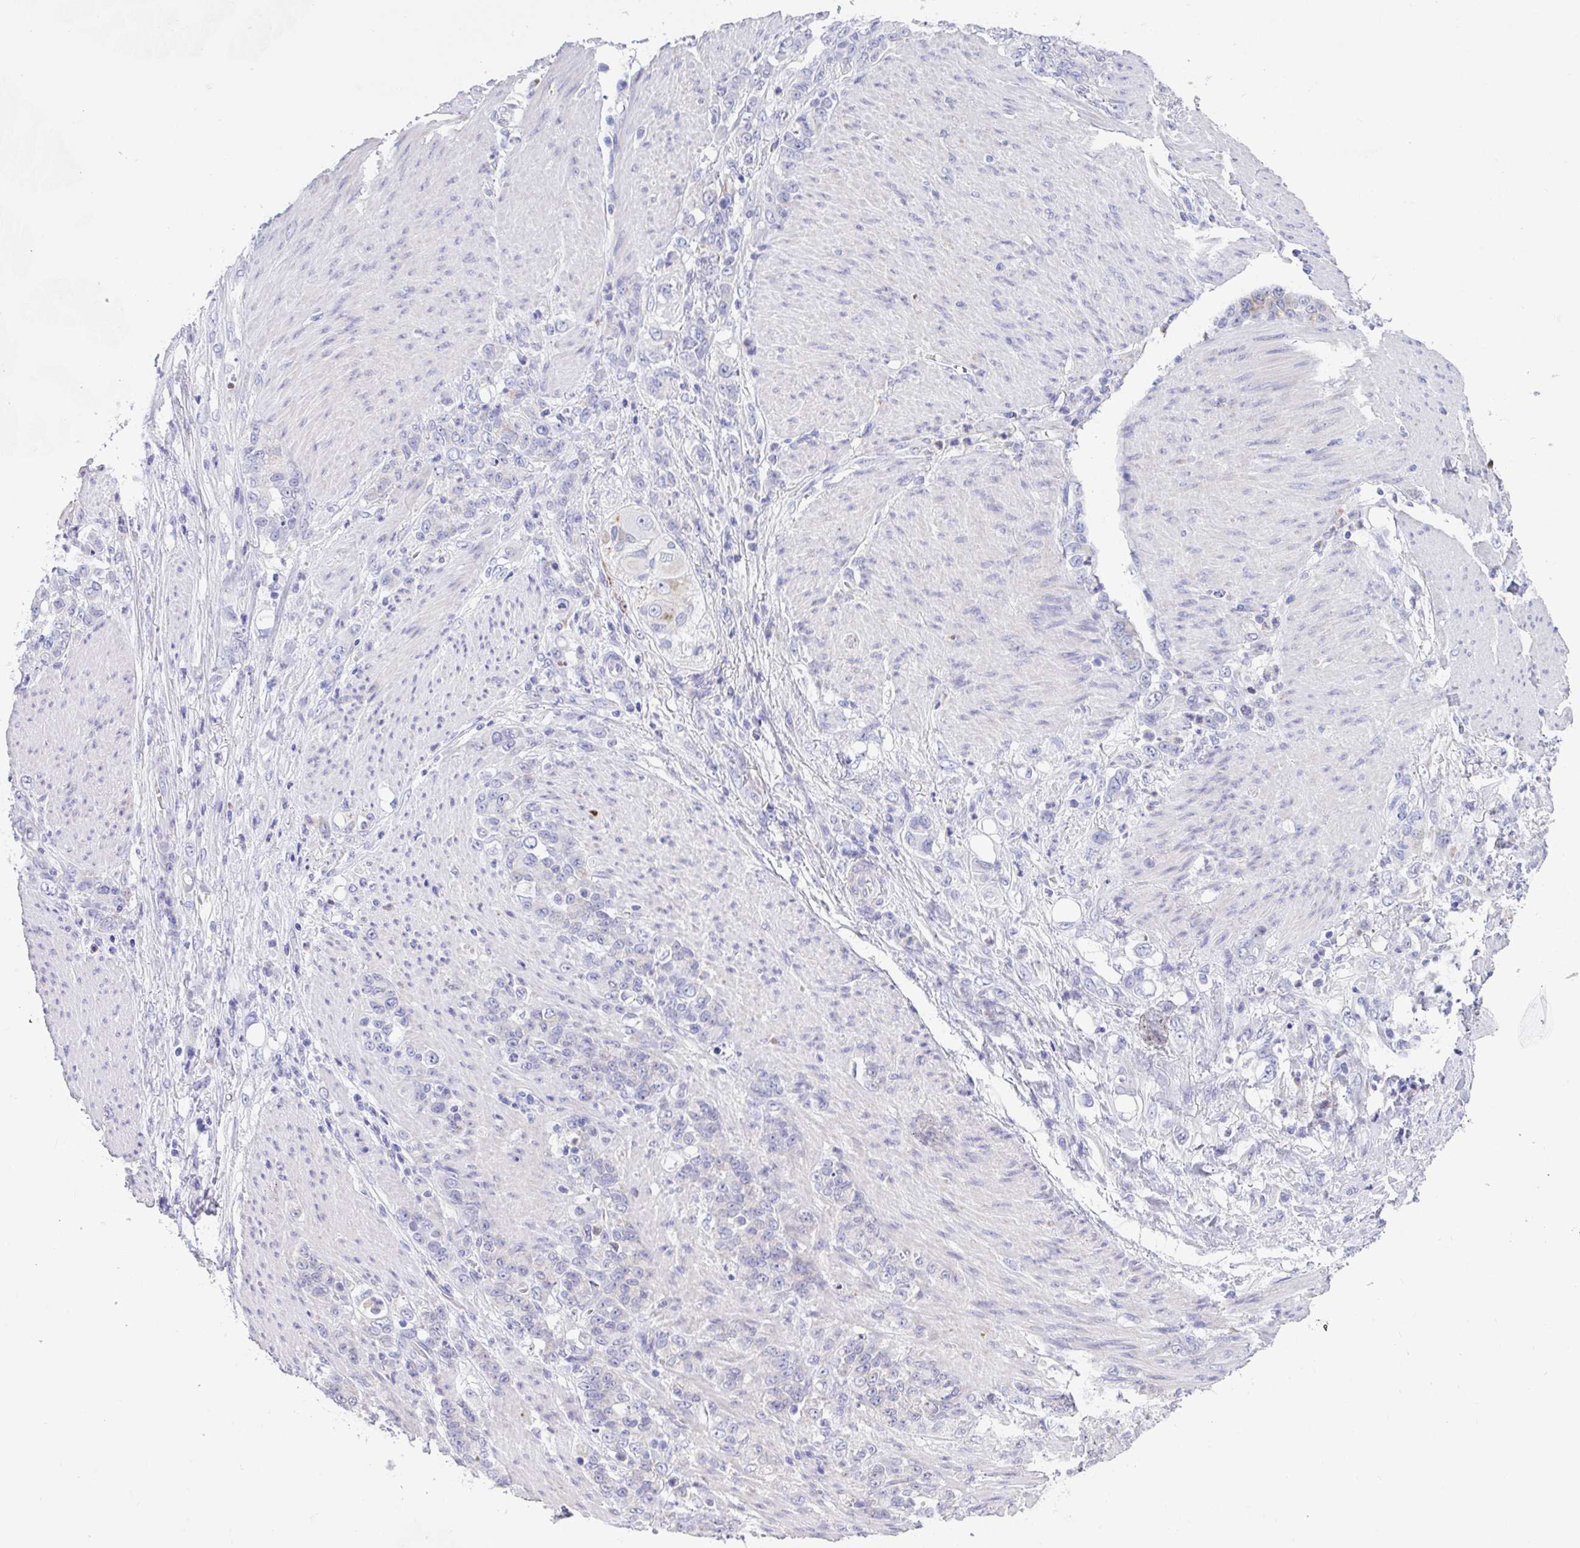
{"staining": {"intensity": "negative", "quantity": "none", "location": "none"}, "tissue": "stomach cancer", "cell_type": "Tumor cells", "image_type": "cancer", "snomed": [{"axis": "morphology", "description": "Adenocarcinoma, NOS"}, {"axis": "topography", "description": "Stomach"}], "caption": "An IHC photomicrograph of stomach cancer is shown. There is no staining in tumor cells of stomach cancer.", "gene": "COA5", "patient": {"sex": "female", "age": 79}}